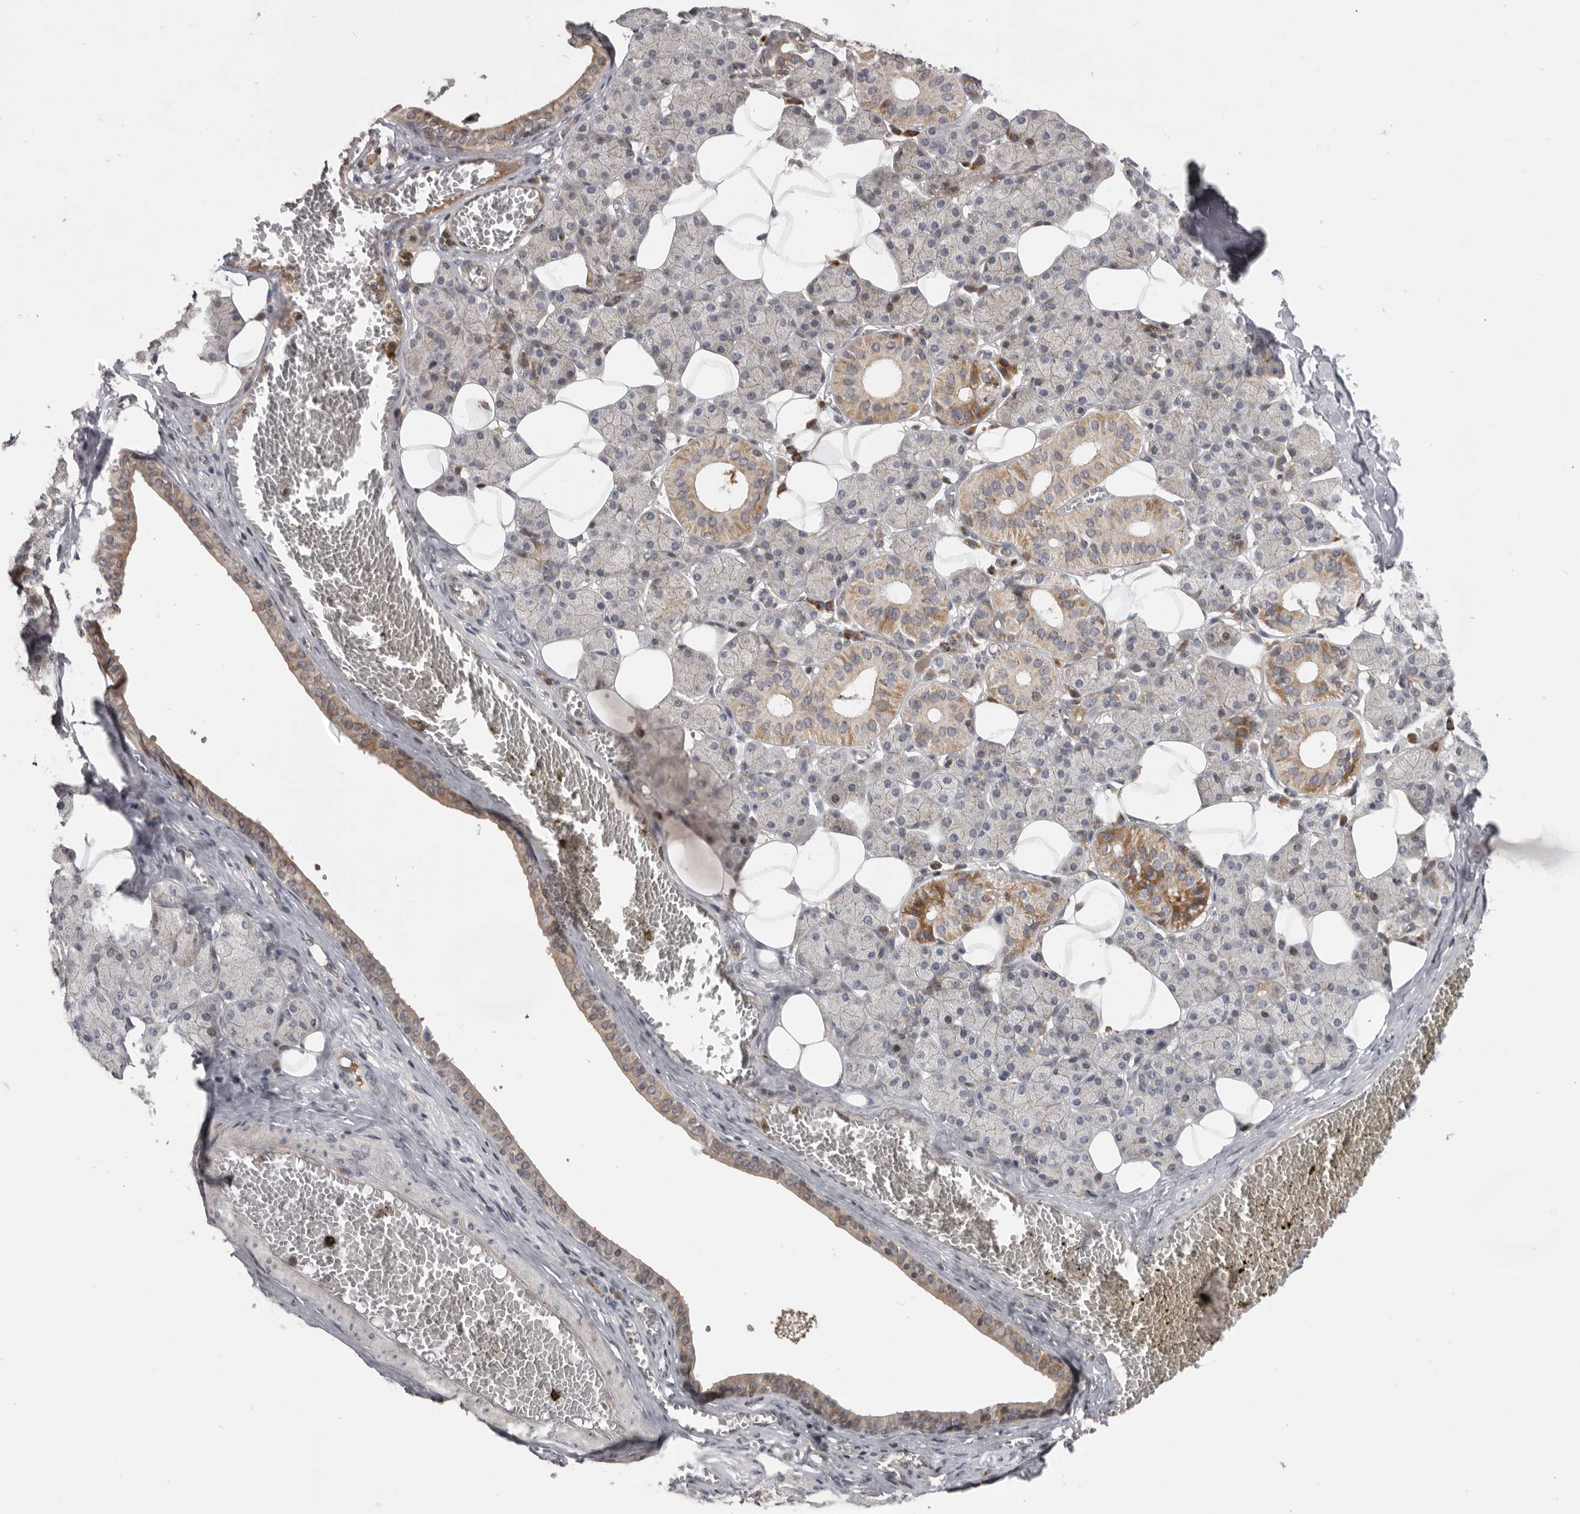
{"staining": {"intensity": "moderate", "quantity": "<25%", "location": "cytoplasmic/membranous"}, "tissue": "salivary gland", "cell_type": "Glandular cells", "image_type": "normal", "snomed": [{"axis": "morphology", "description": "Normal tissue, NOS"}, {"axis": "topography", "description": "Salivary gland"}], "caption": "Immunohistochemistry (DAB) staining of unremarkable human salivary gland exhibits moderate cytoplasmic/membranous protein staining in approximately <25% of glandular cells.", "gene": "AZIN1", "patient": {"sex": "female", "age": 33}}